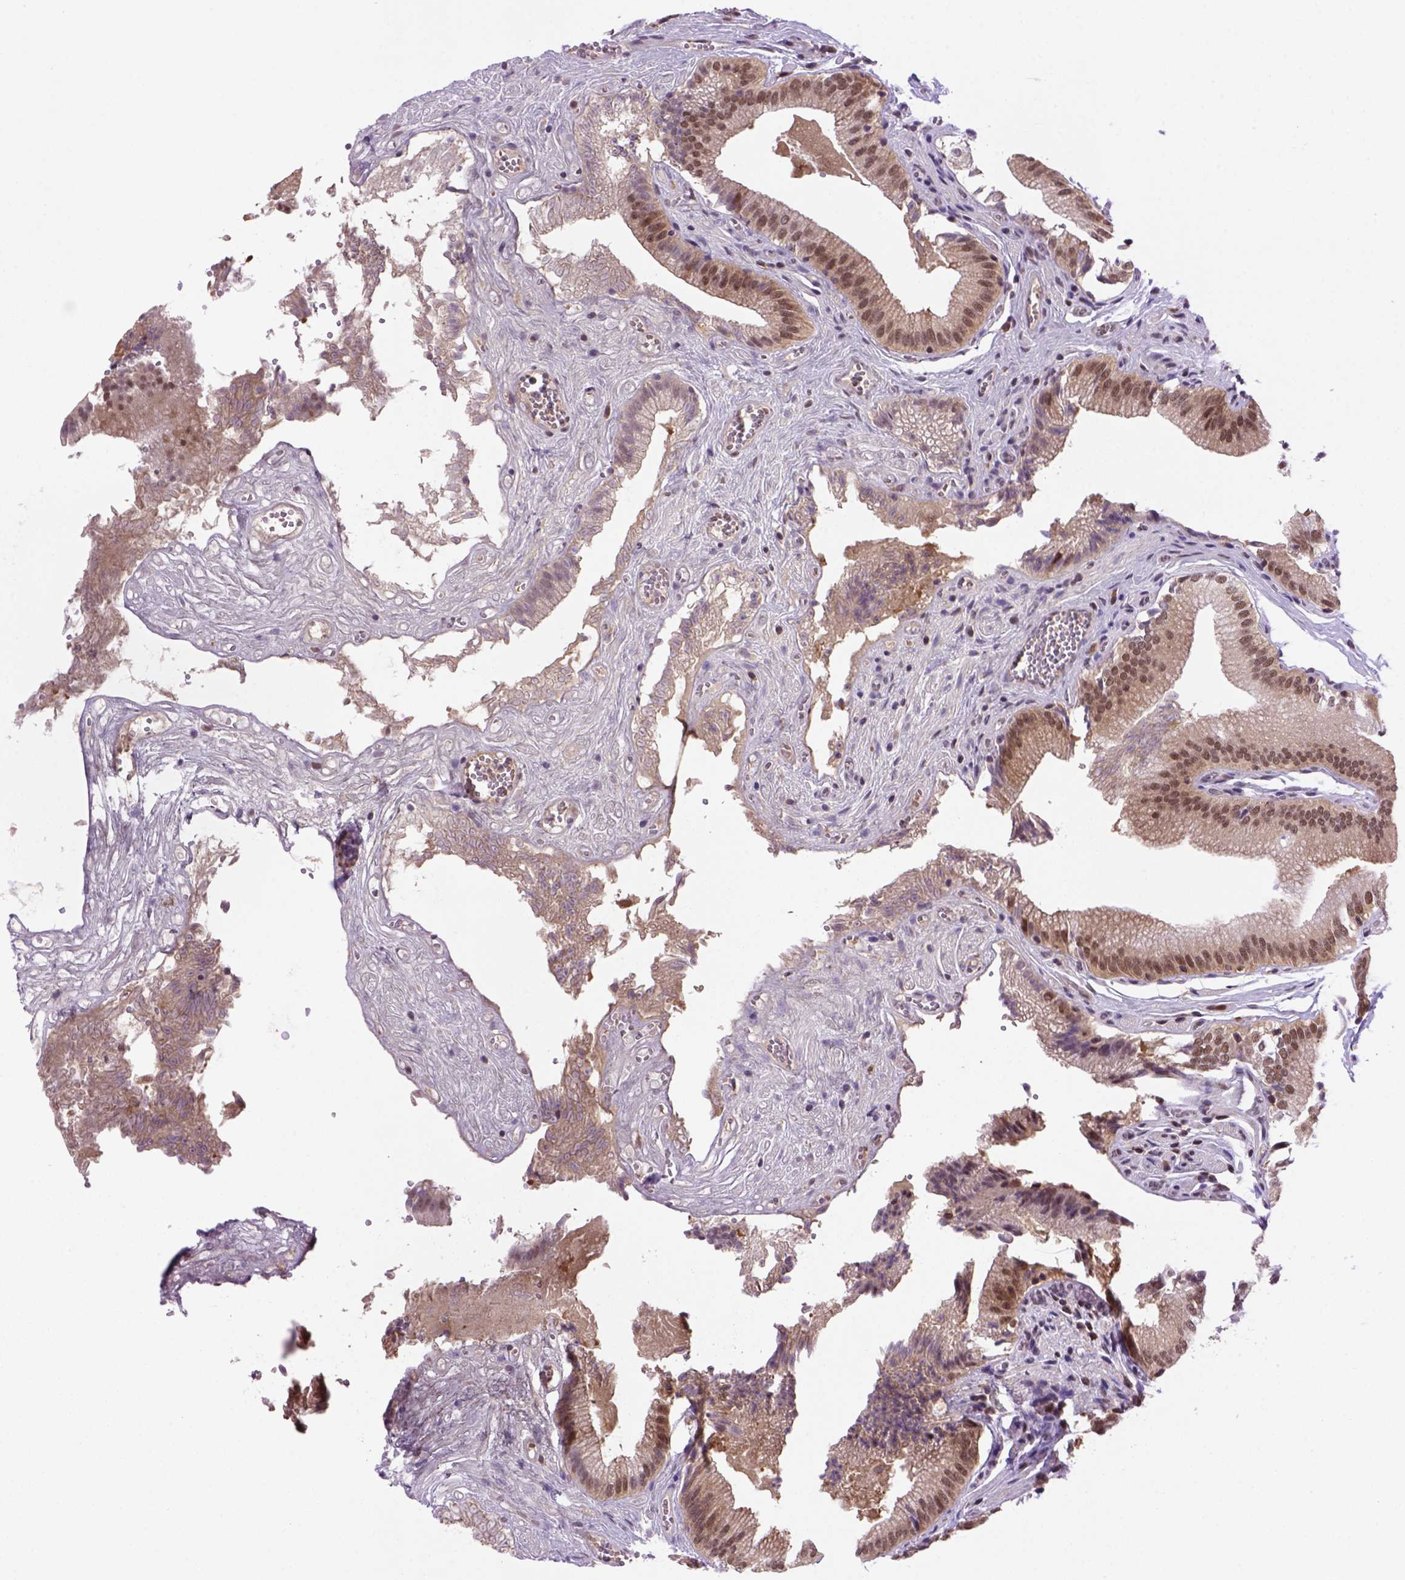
{"staining": {"intensity": "moderate", "quantity": ">75%", "location": "cytoplasmic/membranous,nuclear"}, "tissue": "gallbladder", "cell_type": "Glandular cells", "image_type": "normal", "snomed": [{"axis": "morphology", "description": "Normal tissue, NOS"}, {"axis": "topography", "description": "Gallbladder"}, {"axis": "topography", "description": "Peripheral nerve tissue"}], "caption": "The histopathology image shows immunohistochemical staining of unremarkable gallbladder. There is moderate cytoplasmic/membranous,nuclear positivity is present in about >75% of glandular cells. (DAB (3,3'-diaminobenzidine) IHC, brown staining for protein, blue staining for nuclei).", "gene": "PSMC2", "patient": {"sex": "male", "age": 17}}